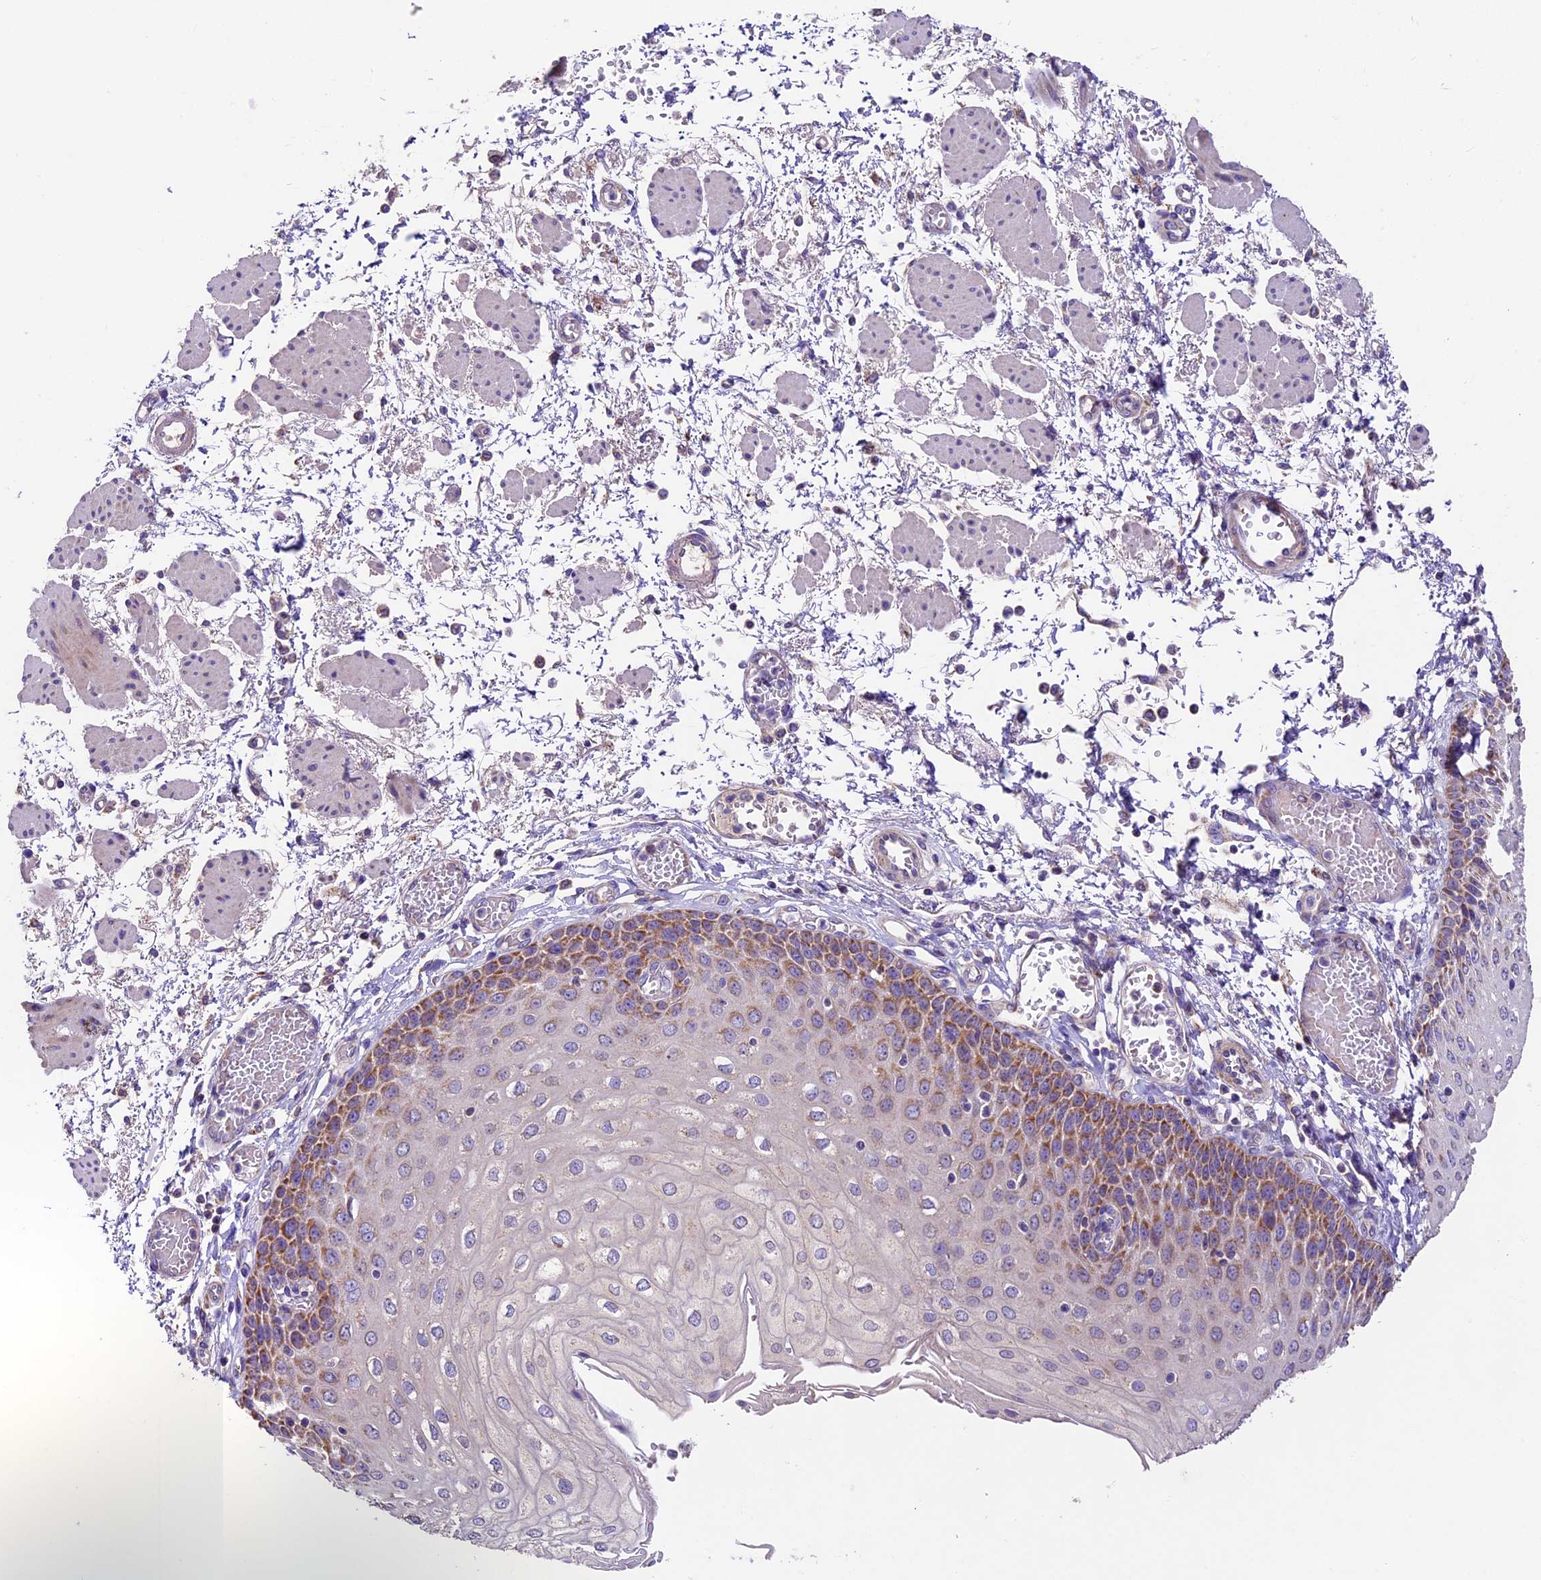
{"staining": {"intensity": "moderate", "quantity": ">75%", "location": "cytoplasmic/membranous"}, "tissue": "esophagus", "cell_type": "Squamous epithelial cells", "image_type": "normal", "snomed": [{"axis": "morphology", "description": "Normal tissue, NOS"}, {"axis": "topography", "description": "Esophagus"}], "caption": "High-magnification brightfield microscopy of unremarkable esophagus stained with DAB (3,3'-diaminobenzidine) (brown) and counterstained with hematoxylin (blue). squamous epithelial cells exhibit moderate cytoplasmic/membranous positivity is seen in approximately>75% of cells. The staining was performed using DAB, with brown indicating positive protein expression. Nuclei are stained blue with hematoxylin.", "gene": "PMPCB", "patient": {"sex": "male", "age": 81}}